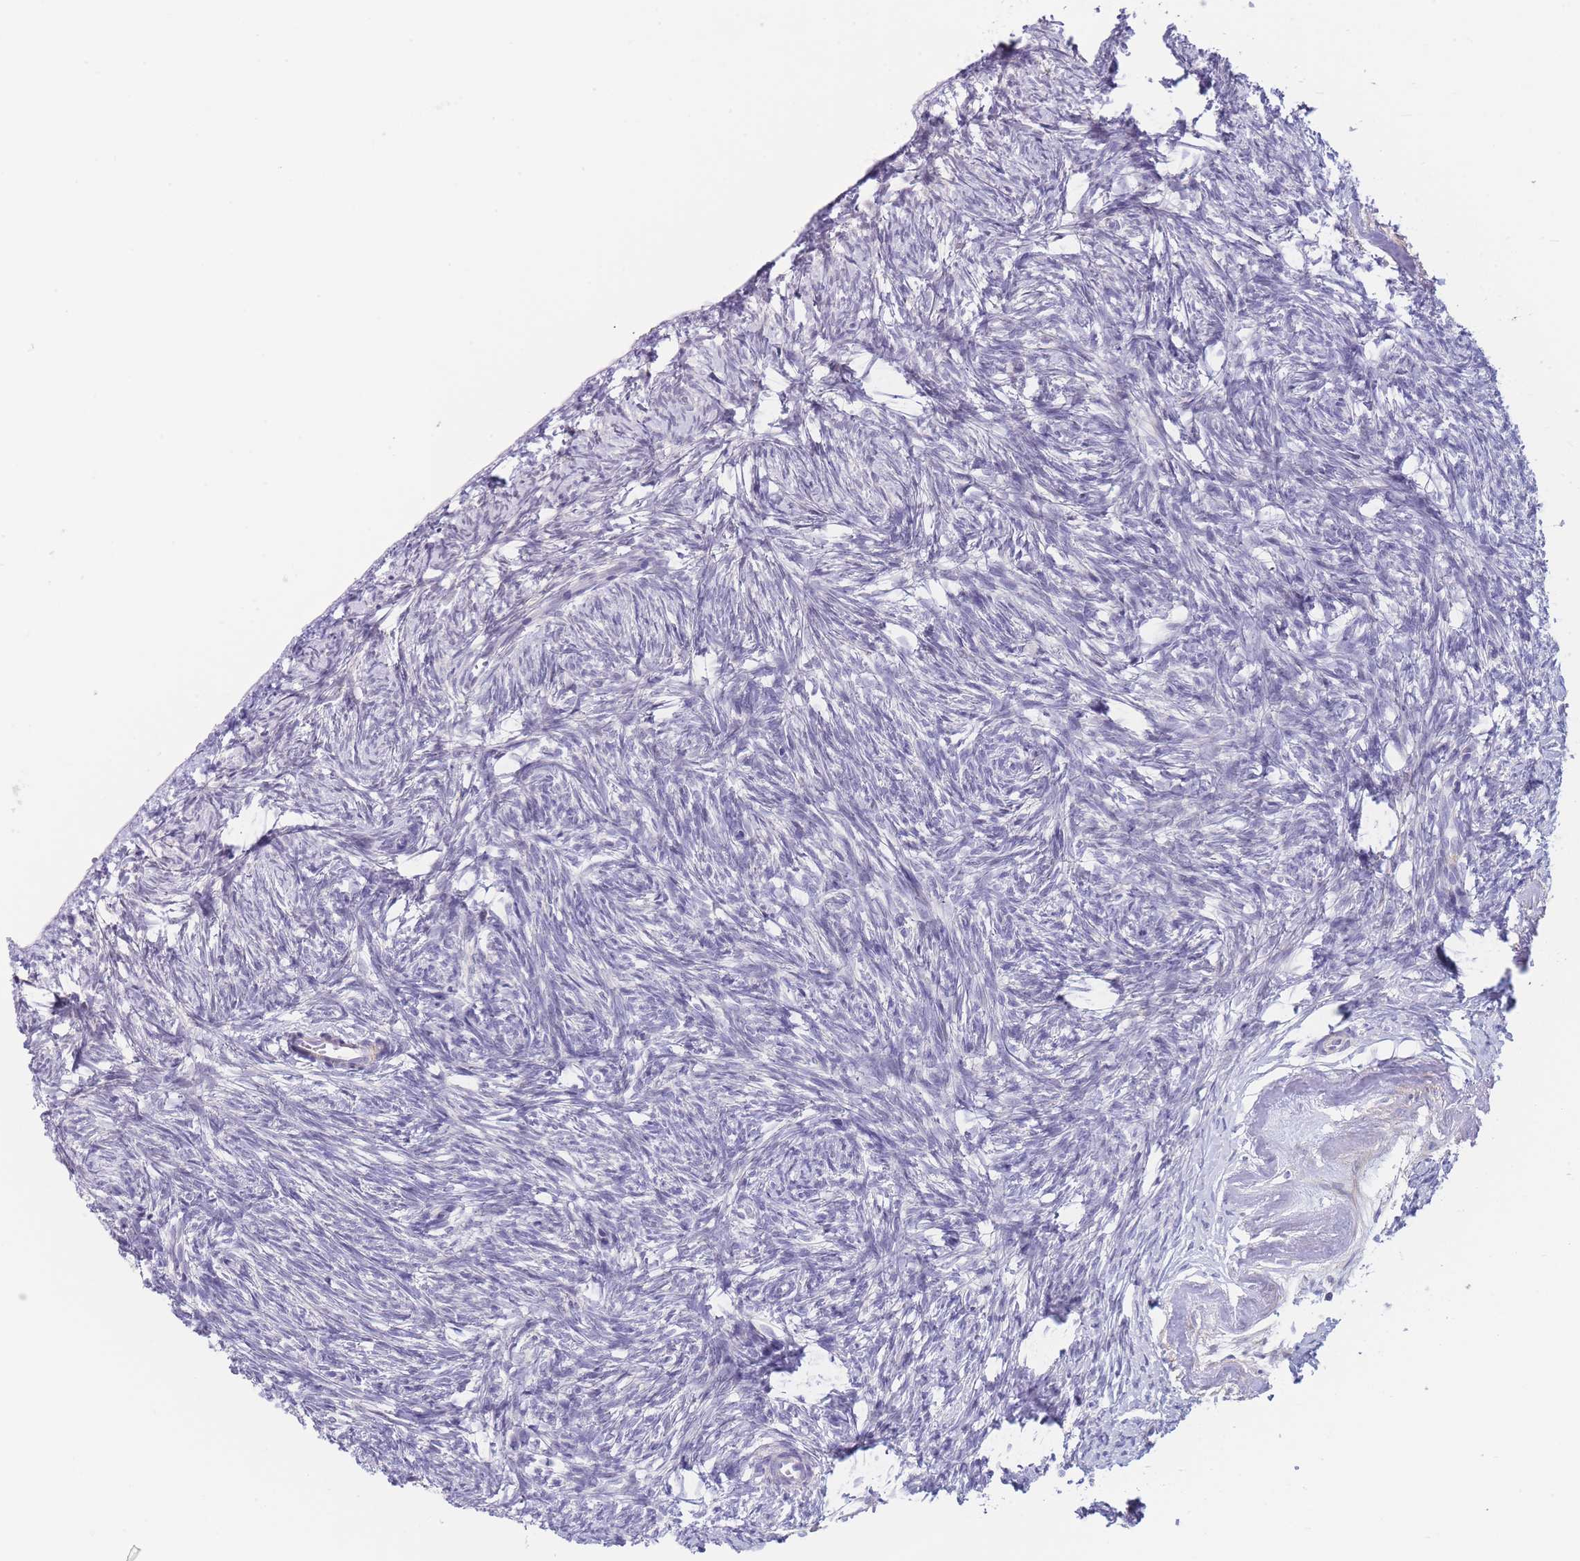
{"staining": {"intensity": "negative", "quantity": "none", "location": "none"}, "tissue": "ovary", "cell_type": "Follicle cells", "image_type": "normal", "snomed": [{"axis": "morphology", "description": "Normal tissue, NOS"}, {"axis": "topography", "description": "Ovary"}], "caption": "A high-resolution micrograph shows immunohistochemistry (IHC) staining of unremarkable ovary, which reveals no significant positivity in follicle cells.", "gene": "ASAP3", "patient": {"sex": "female", "age": 51}}